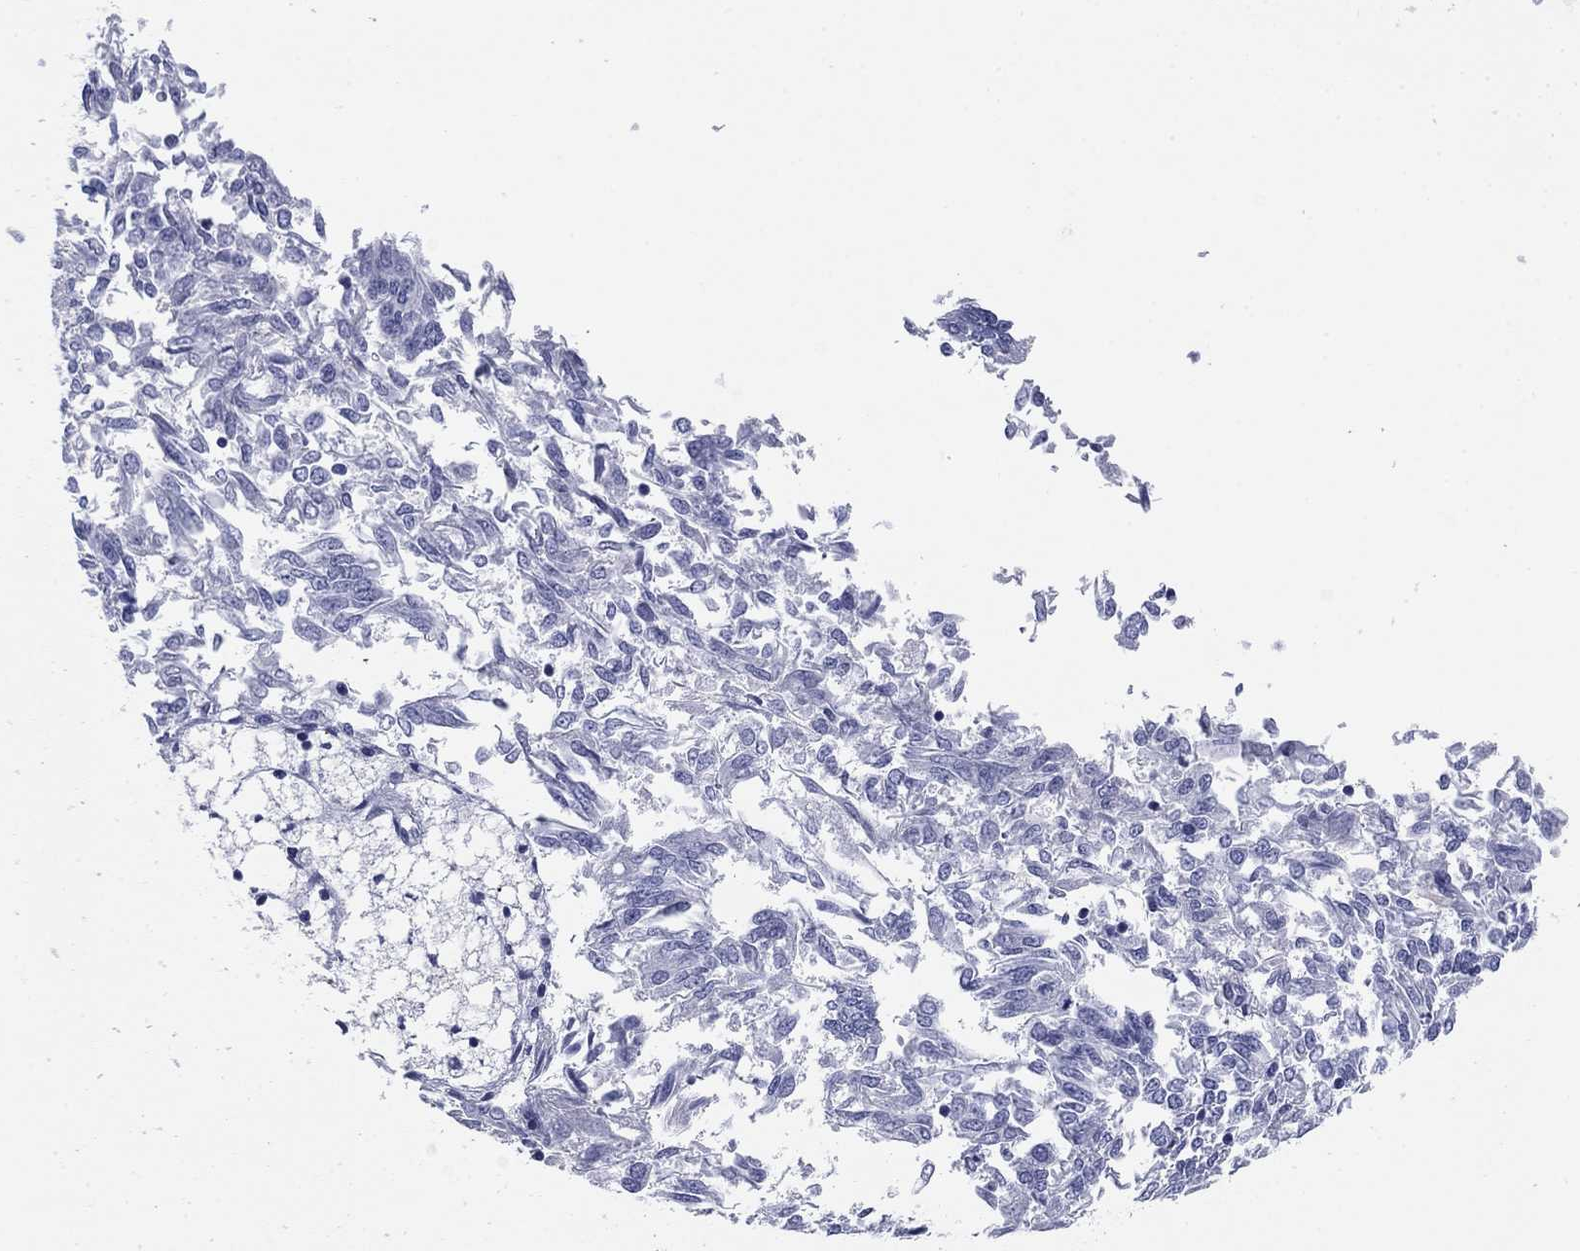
{"staining": {"intensity": "negative", "quantity": "none", "location": "none"}, "tissue": "endometrial cancer", "cell_type": "Tumor cells", "image_type": "cancer", "snomed": [{"axis": "morphology", "description": "Adenocarcinoma, NOS"}, {"axis": "topography", "description": "Endometrium"}], "caption": "Immunohistochemistry image of neoplastic tissue: adenocarcinoma (endometrial) stained with DAB reveals no significant protein positivity in tumor cells. The staining was performed using DAB to visualize the protein expression in brown, while the nuclei were stained in blue with hematoxylin (Magnification: 20x).", "gene": "KCNH1", "patient": {"sex": "female", "age": 58}}